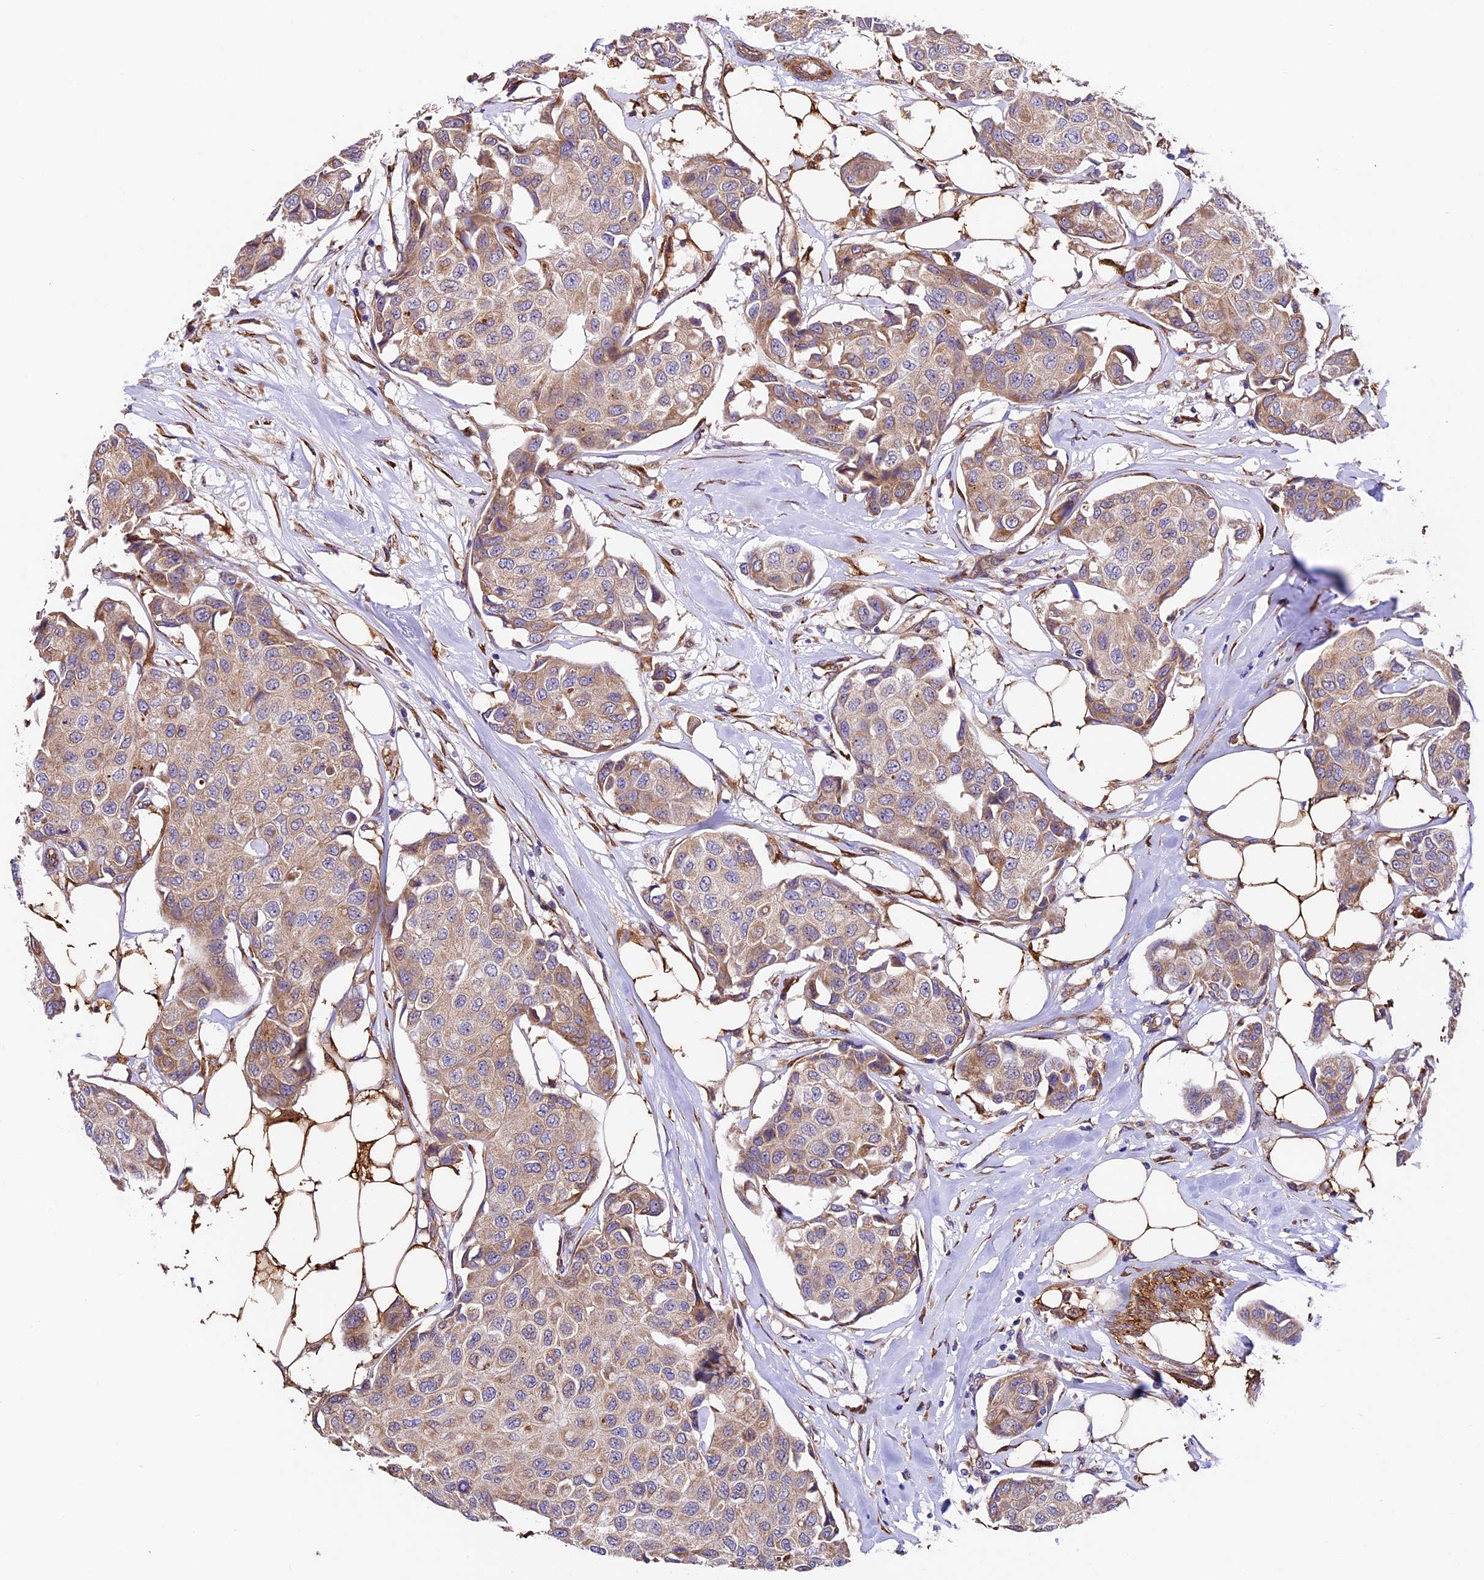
{"staining": {"intensity": "moderate", "quantity": "<25%", "location": "cytoplasmic/membranous"}, "tissue": "breast cancer", "cell_type": "Tumor cells", "image_type": "cancer", "snomed": [{"axis": "morphology", "description": "Duct carcinoma"}, {"axis": "topography", "description": "Breast"}], "caption": "DAB (3,3'-diaminobenzidine) immunohistochemical staining of human breast intraductal carcinoma shows moderate cytoplasmic/membranous protein staining in approximately <25% of tumor cells. The staining is performed using DAB brown chromogen to label protein expression. The nuclei are counter-stained blue using hematoxylin.", "gene": "LSM7", "patient": {"sex": "female", "age": 80}}